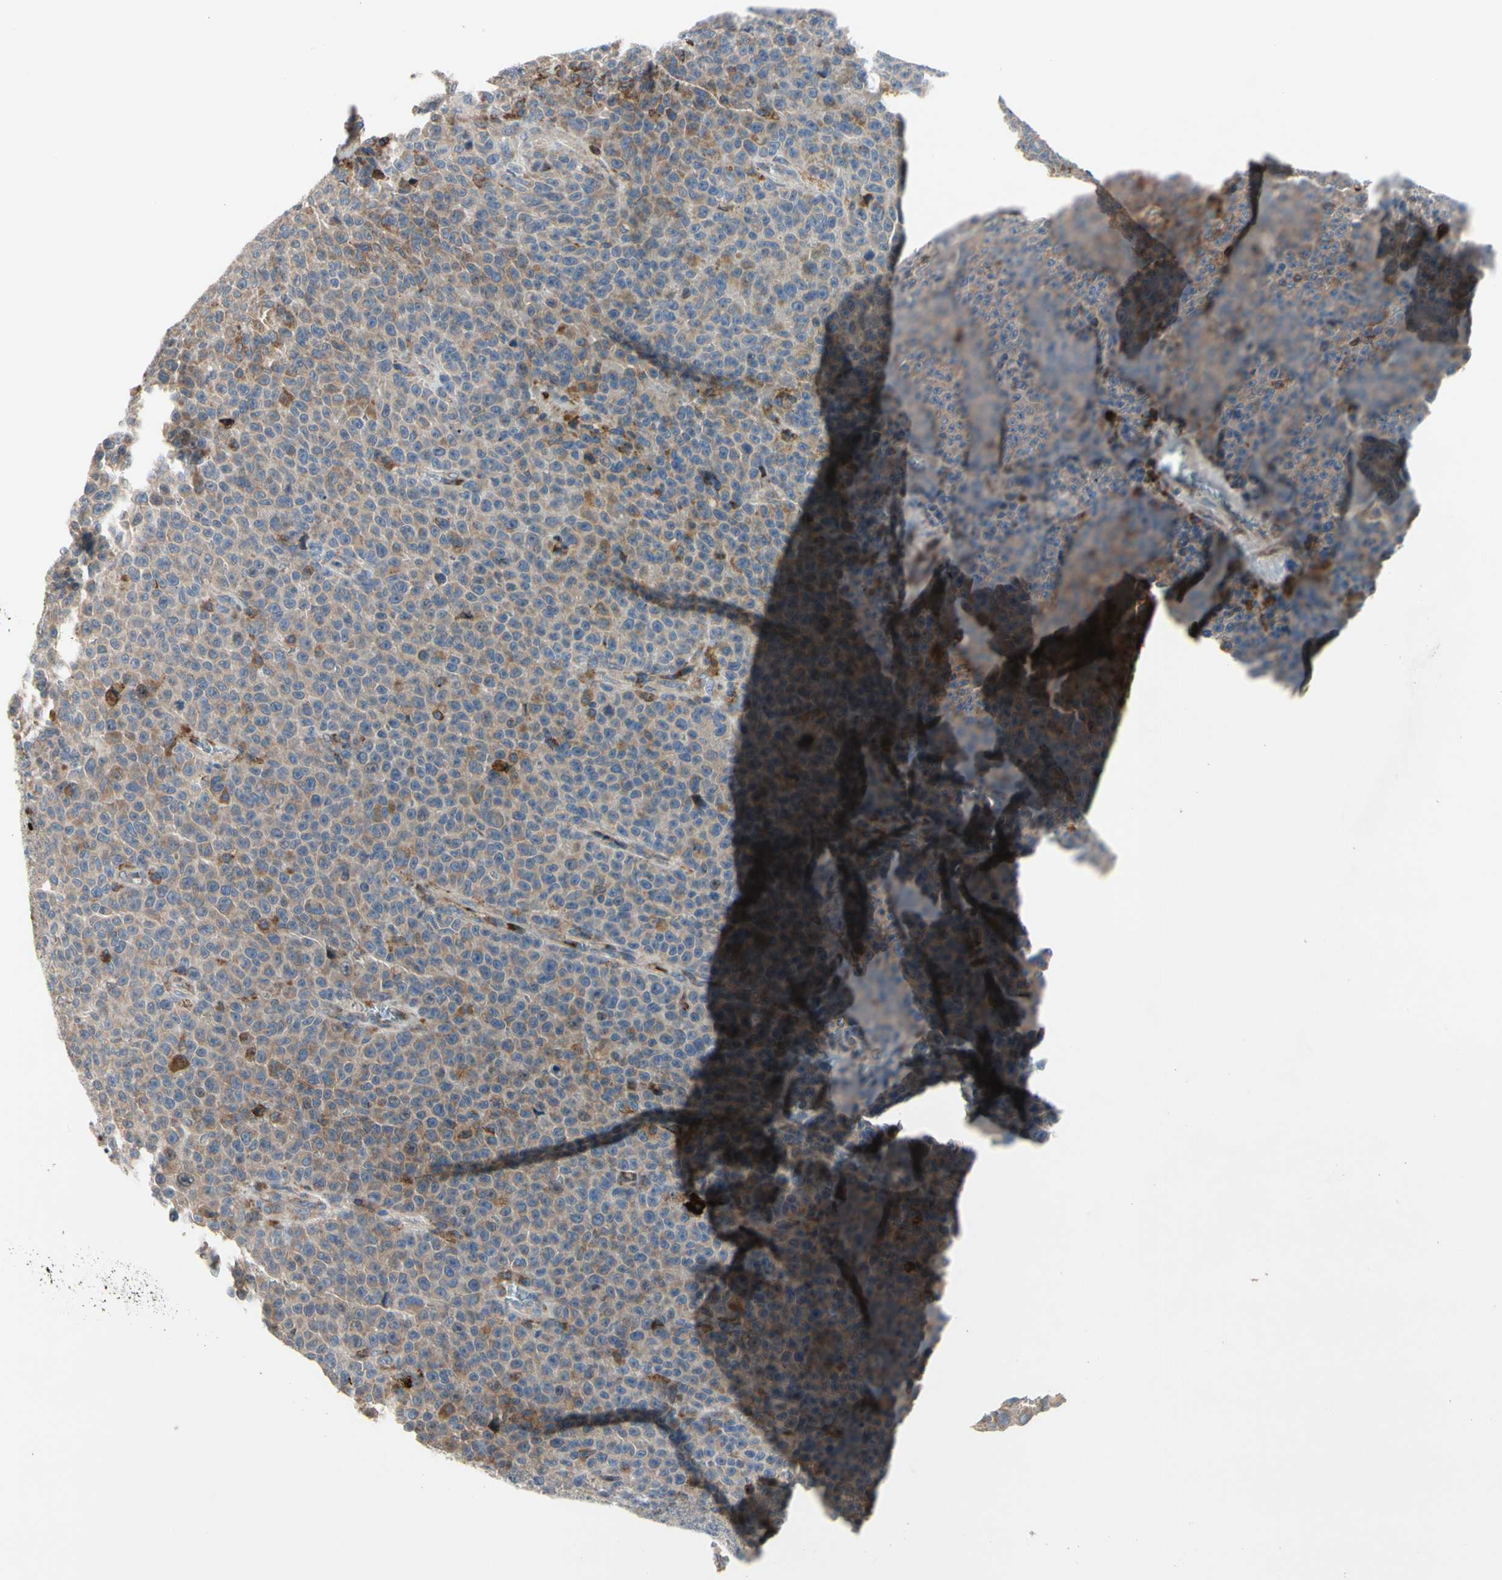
{"staining": {"intensity": "weak", "quantity": ">75%", "location": "cytoplasmic/membranous"}, "tissue": "melanoma", "cell_type": "Tumor cells", "image_type": "cancer", "snomed": [{"axis": "morphology", "description": "Malignant melanoma, NOS"}, {"axis": "topography", "description": "Skin"}], "caption": "Protein staining by immunohistochemistry (IHC) reveals weak cytoplasmic/membranous positivity in about >75% of tumor cells in melanoma. The staining was performed using DAB (3,3'-diaminobenzidine), with brown indicating positive protein expression. Nuclei are stained blue with hematoxylin.", "gene": "MMEL1", "patient": {"sex": "female", "age": 82}}